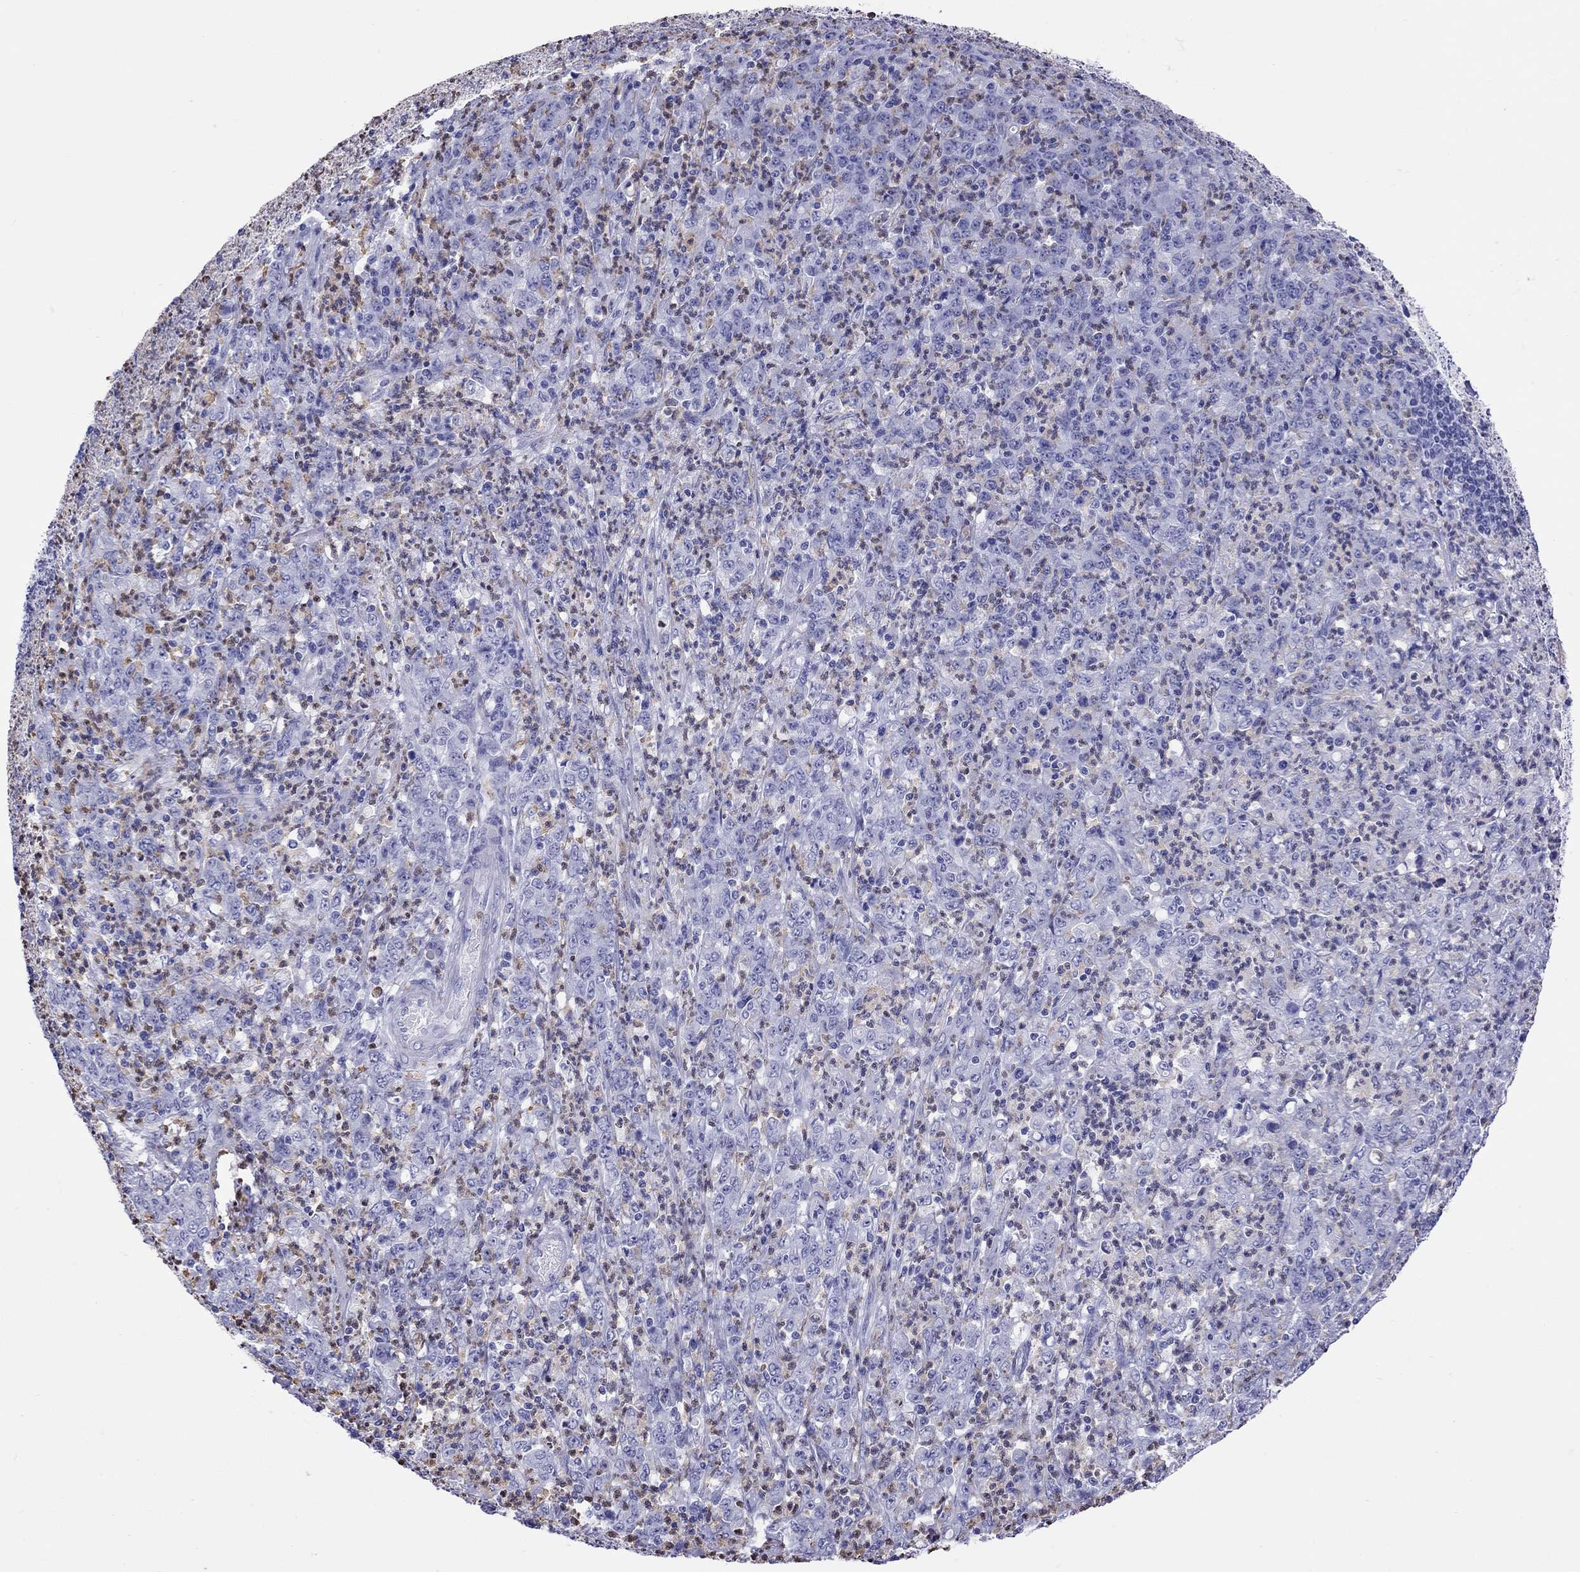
{"staining": {"intensity": "negative", "quantity": "none", "location": "none"}, "tissue": "stomach cancer", "cell_type": "Tumor cells", "image_type": "cancer", "snomed": [{"axis": "morphology", "description": "Adenocarcinoma, NOS"}, {"axis": "topography", "description": "Stomach, lower"}], "caption": "Immunohistochemistry (IHC) micrograph of neoplastic tissue: adenocarcinoma (stomach) stained with DAB (3,3'-diaminobenzidine) demonstrates no significant protein positivity in tumor cells. (DAB immunohistochemistry (IHC) visualized using brightfield microscopy, high magnification).", "gene": "SLAMF1", "patient": {"sex": "female", "age": 71}}